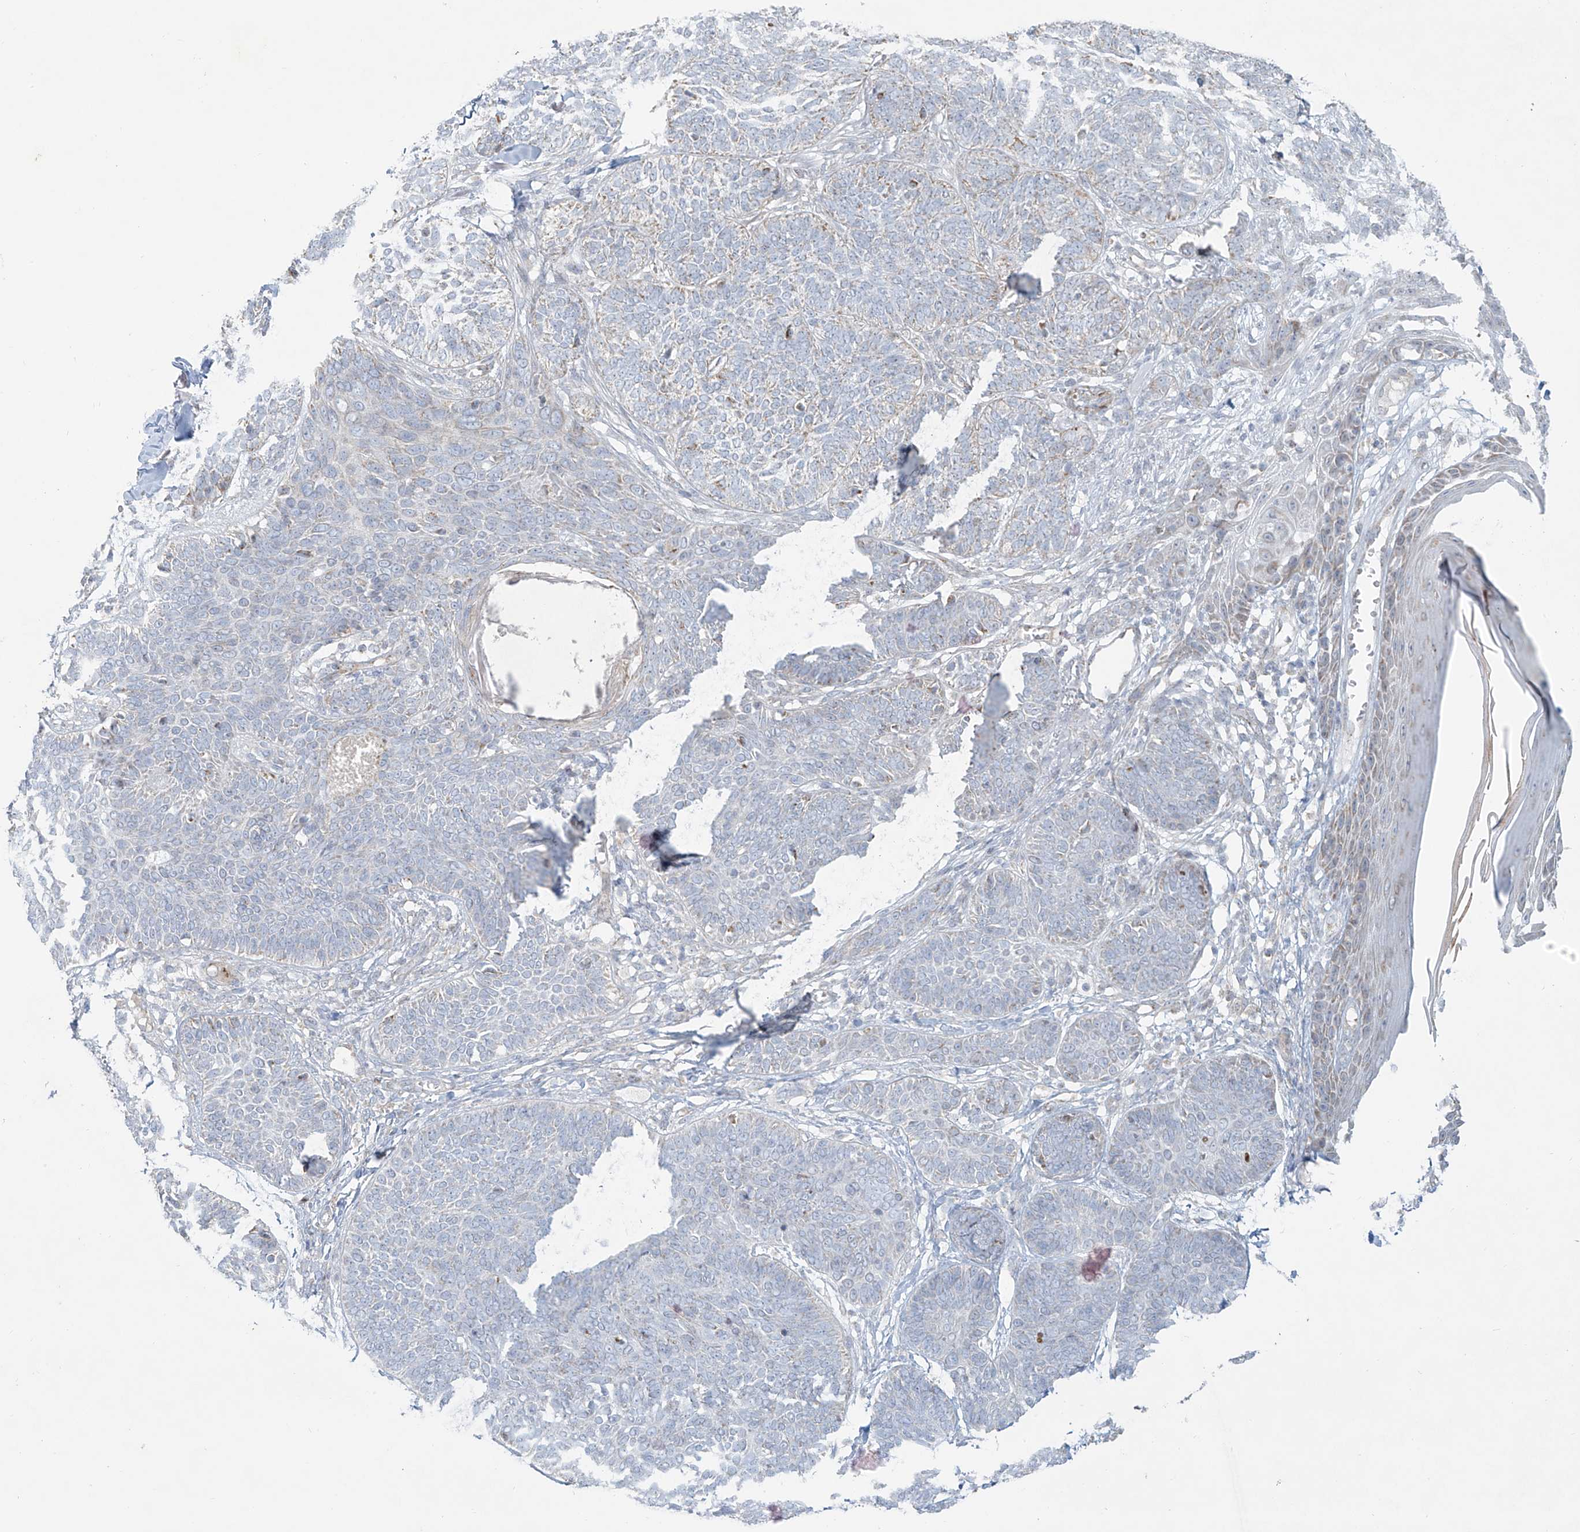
{"staining": {"intensity": "negative", "quantity": "none", "location": "none"}, "tissue": "skin cancer", "cell_type": "Tumor cells", "image_type": "cancer", "snomed": [{"axis": "morphology", "description": "Basal cell carcinoma"}, {"axis": "topography", "description": "Skin"}], "caption": "This histopathology image is of basal cell carcinoma (skin) stained with IHC to label a protein in brown with the nuclei are counter-stained blue. There is no positivity in tumor cells.", "gene": "SMDT1", "patient": {"sex": "male", "age": 85}}